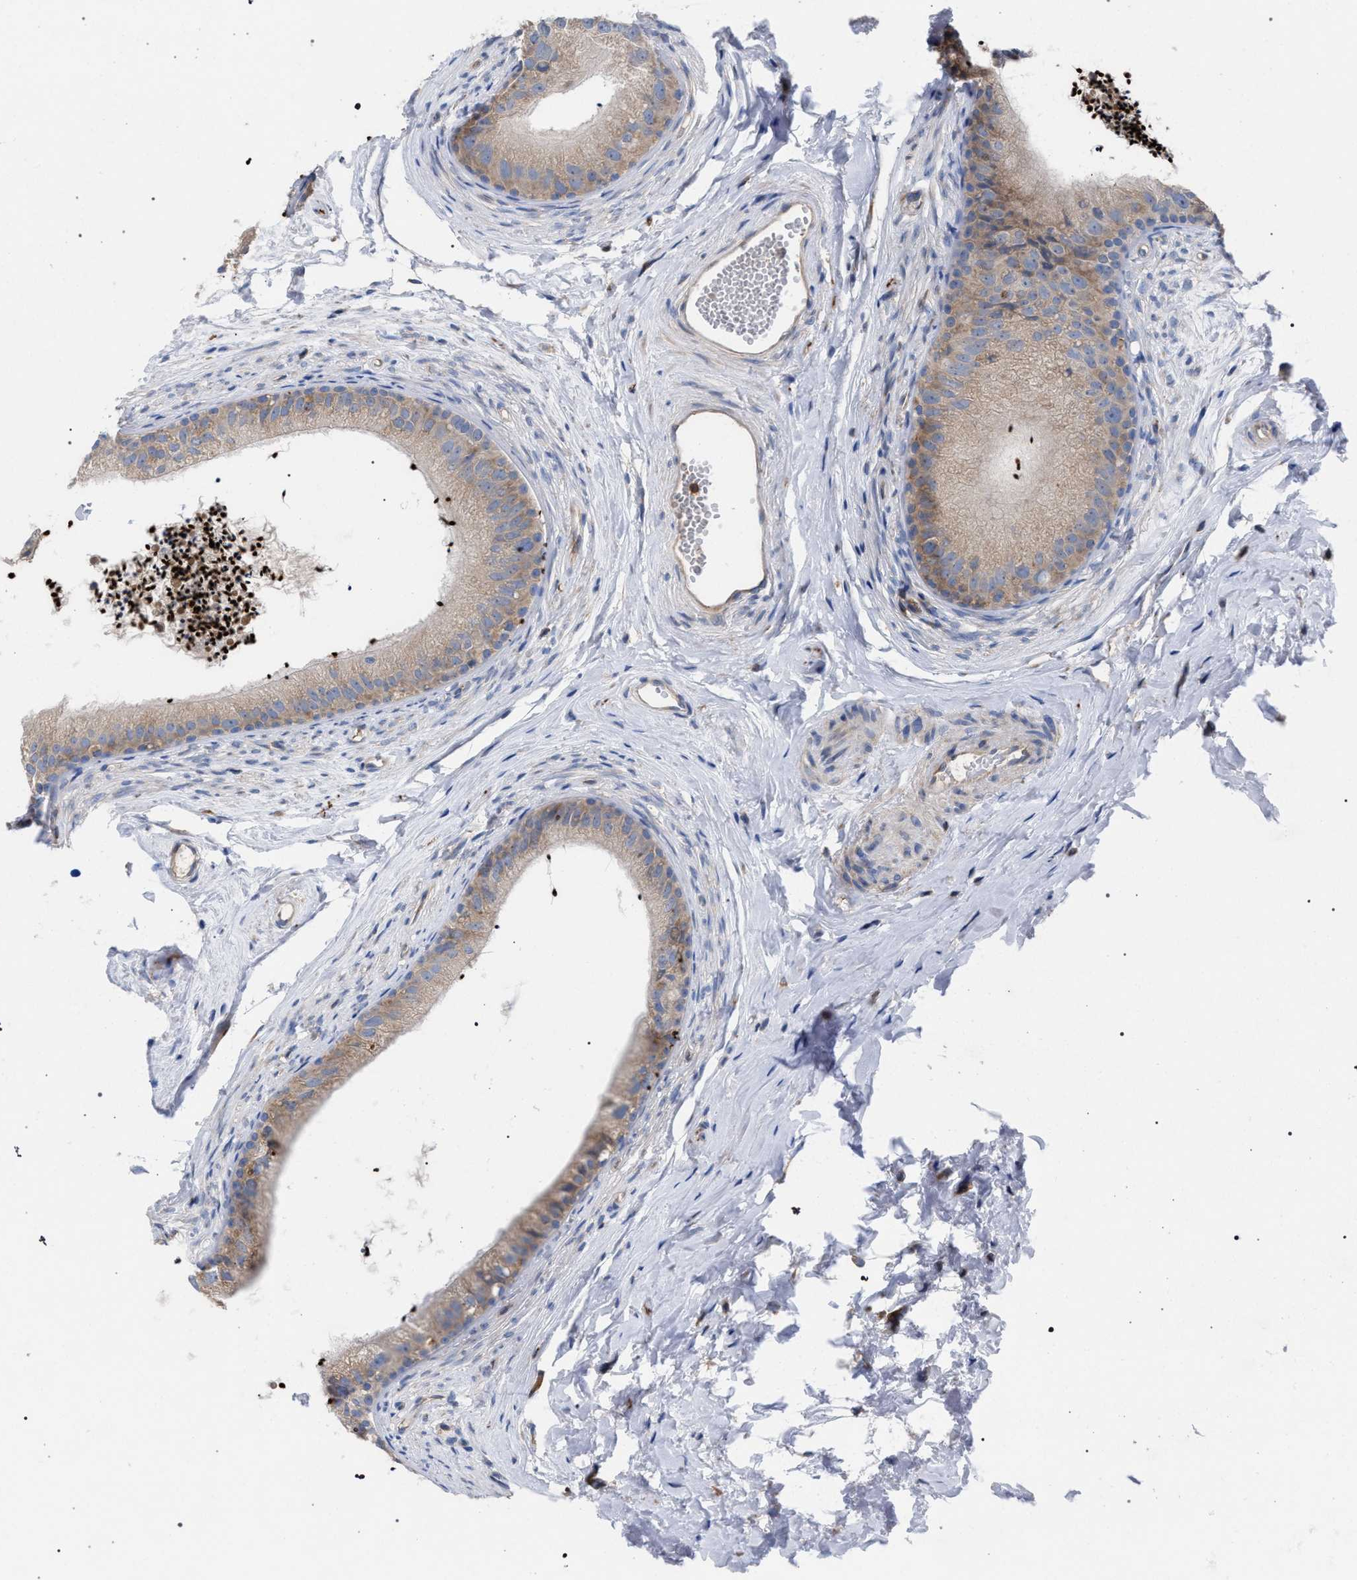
{"staining": {"intensity": "weak", "quantity": "<25%", "location": "cytoplasmic/membranous"}, "tissue": "epididymis", "cell_type": "Glandular cells", "image_type": "normal", "snomed": [{"axis": "morphology", "description": "Normal tissue, NOS"}, {"axis": "topography", "description": "Epididymis"}], "caption": "Epididymis stained for a protein using immunohistochemistry (IHC) reveals no expression glandular cells.", "gene": "CDR2L", "patient": {"sex": "male", "age": 56}}